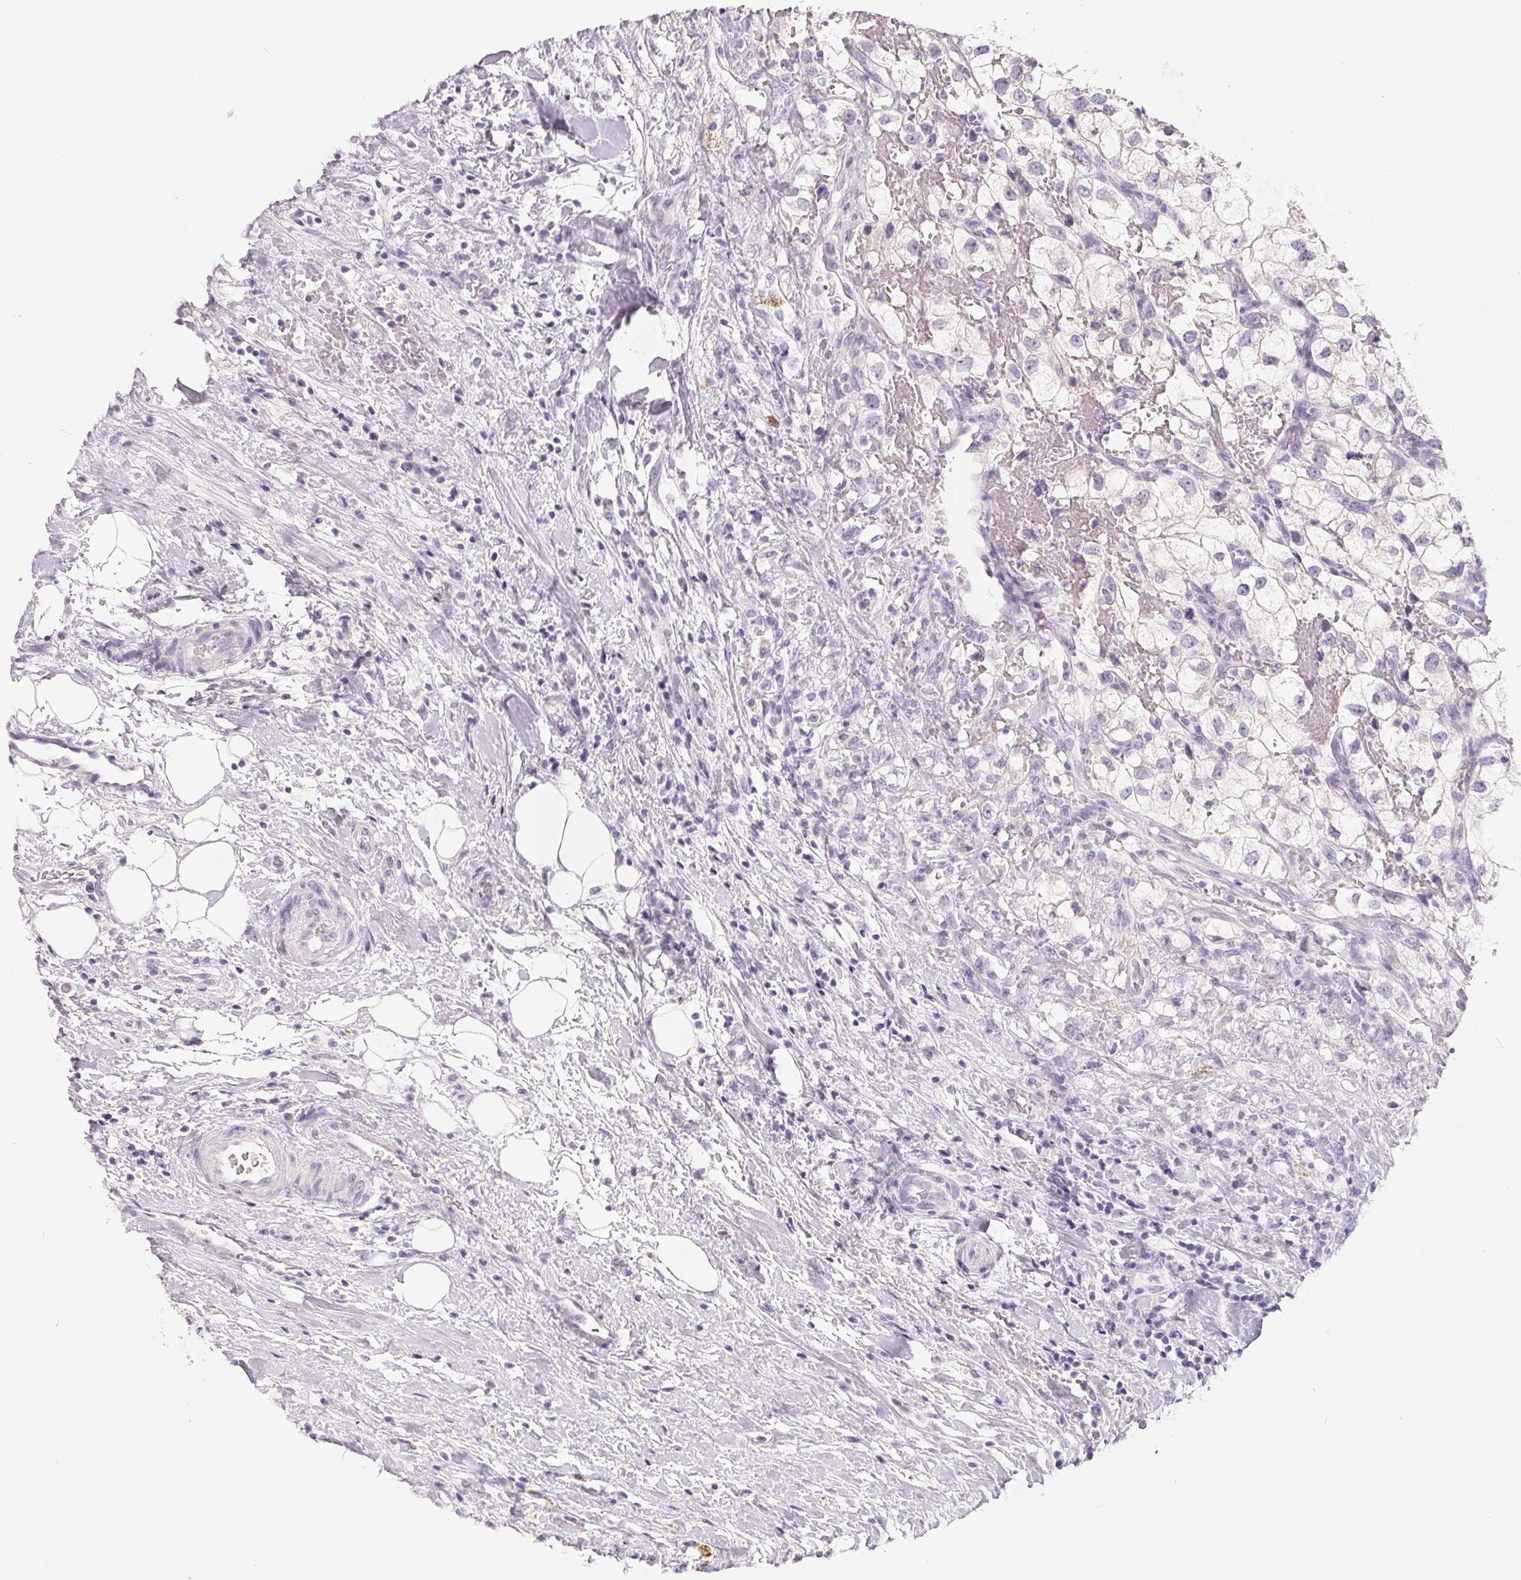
{"staining": {"intensity": "negative", "quantity": "none", "location": "none"}, "tissue": "renal cancer", "cell_type": "Tumor cells", "image_type": "cancer", "snomed": [{"axis": "morphology", "description": "Adenocarcinoma, NOS"}, {"axis": "topography", "description": "Kidney"}], "caption": "Protein analysis of adenocarcinoma (renal) demonstrates no significant staining in tumor cells.", "gene": "FDX1", "patient": {"sex": "male", "age": 59}}